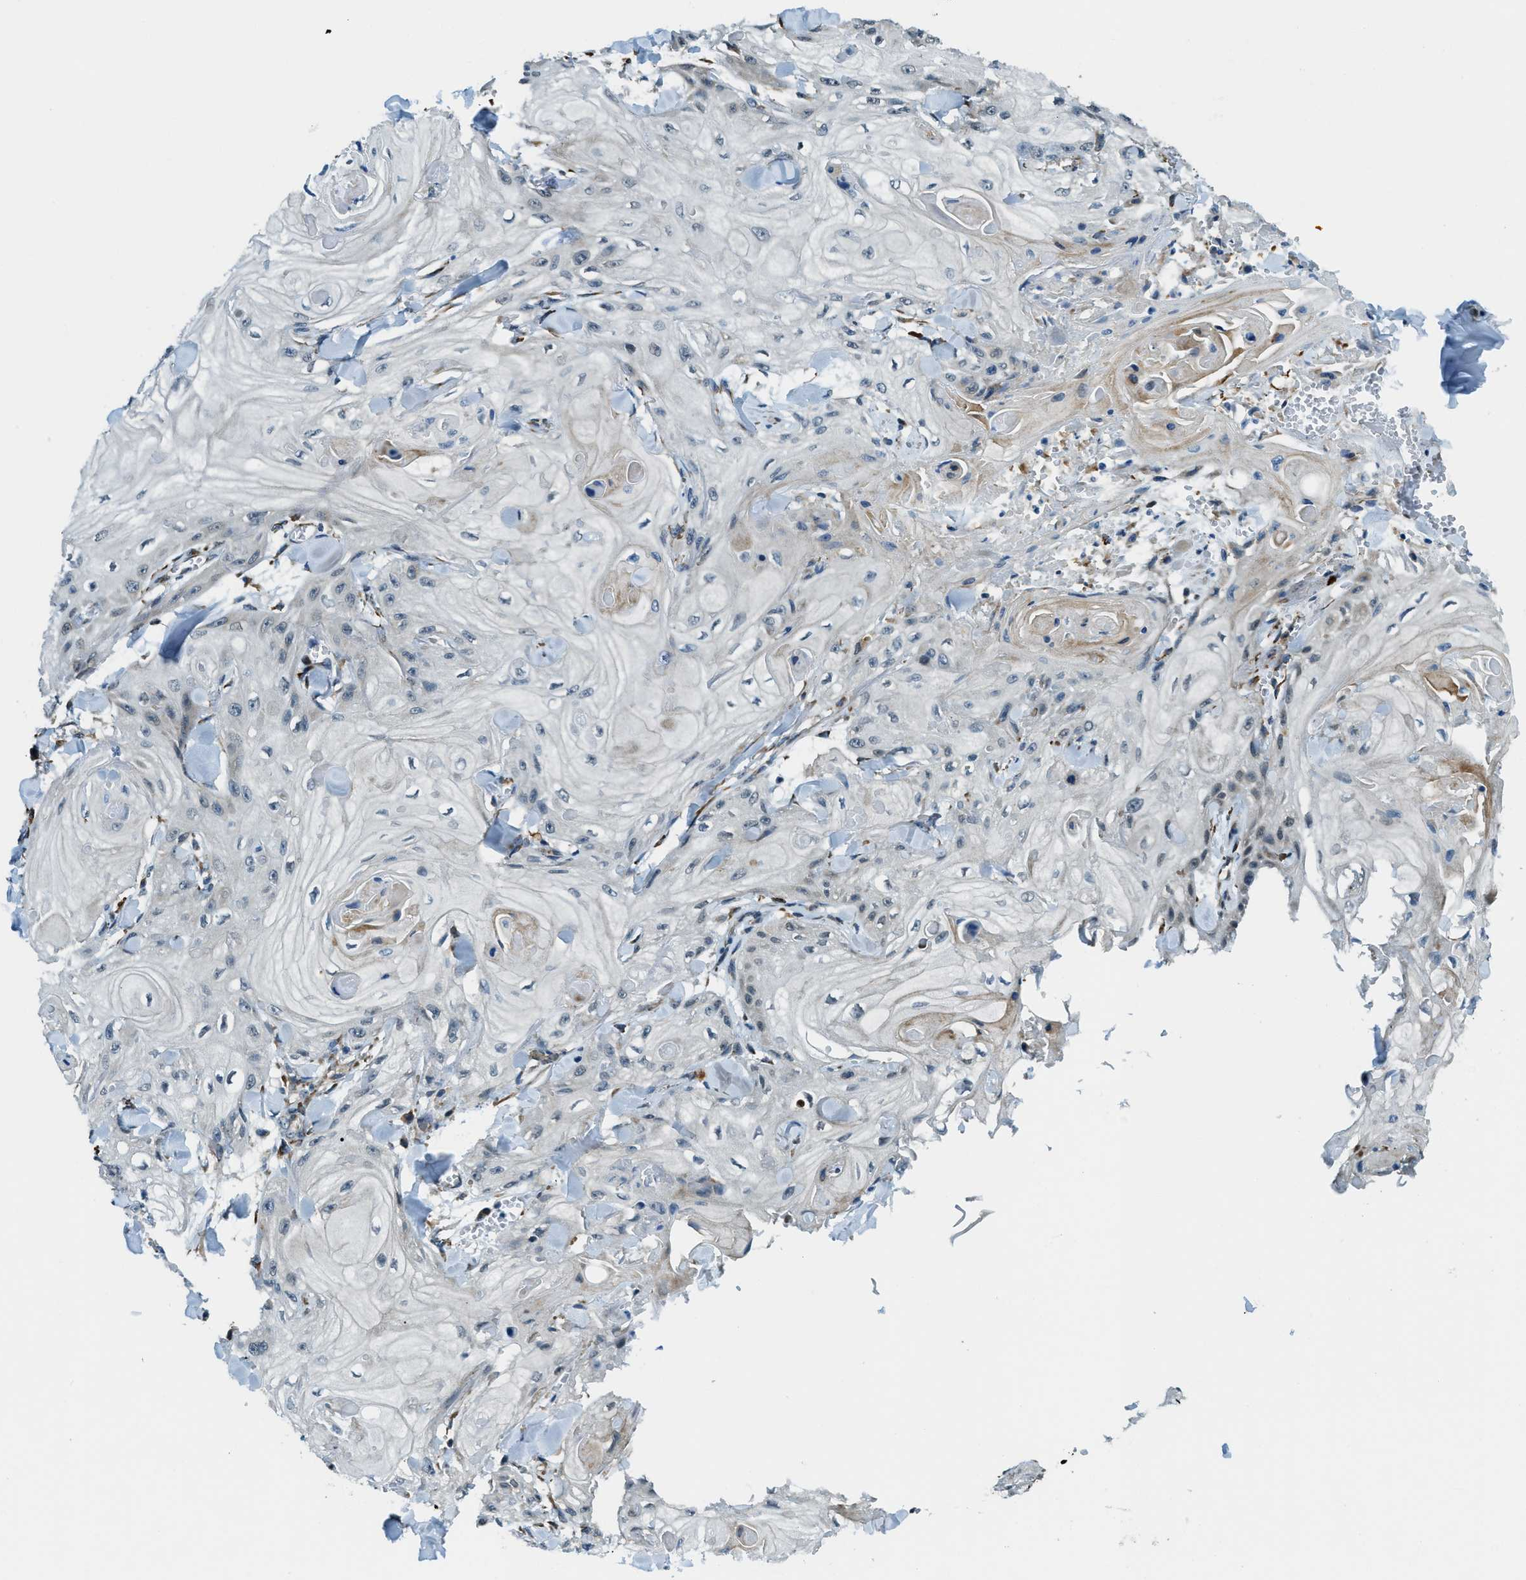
{"staining": {"intensity": "negative", "quantity": "none", "location": "none"}, "tissue": "skin cancer", "cell_type": "Tumor cells", "image_type": "cancer", "snomed": [{"axis": "morphology", "description": "Squamous cell carcinoma, NOS"}, {"axis": "topography", "description": "Skin"}], "caption": "IHC of human skin squamous cell carcinoma exhibits no expression in tumor cells.", "gene": "GINM1", "patient": {"sex": "male", "age": 74}}